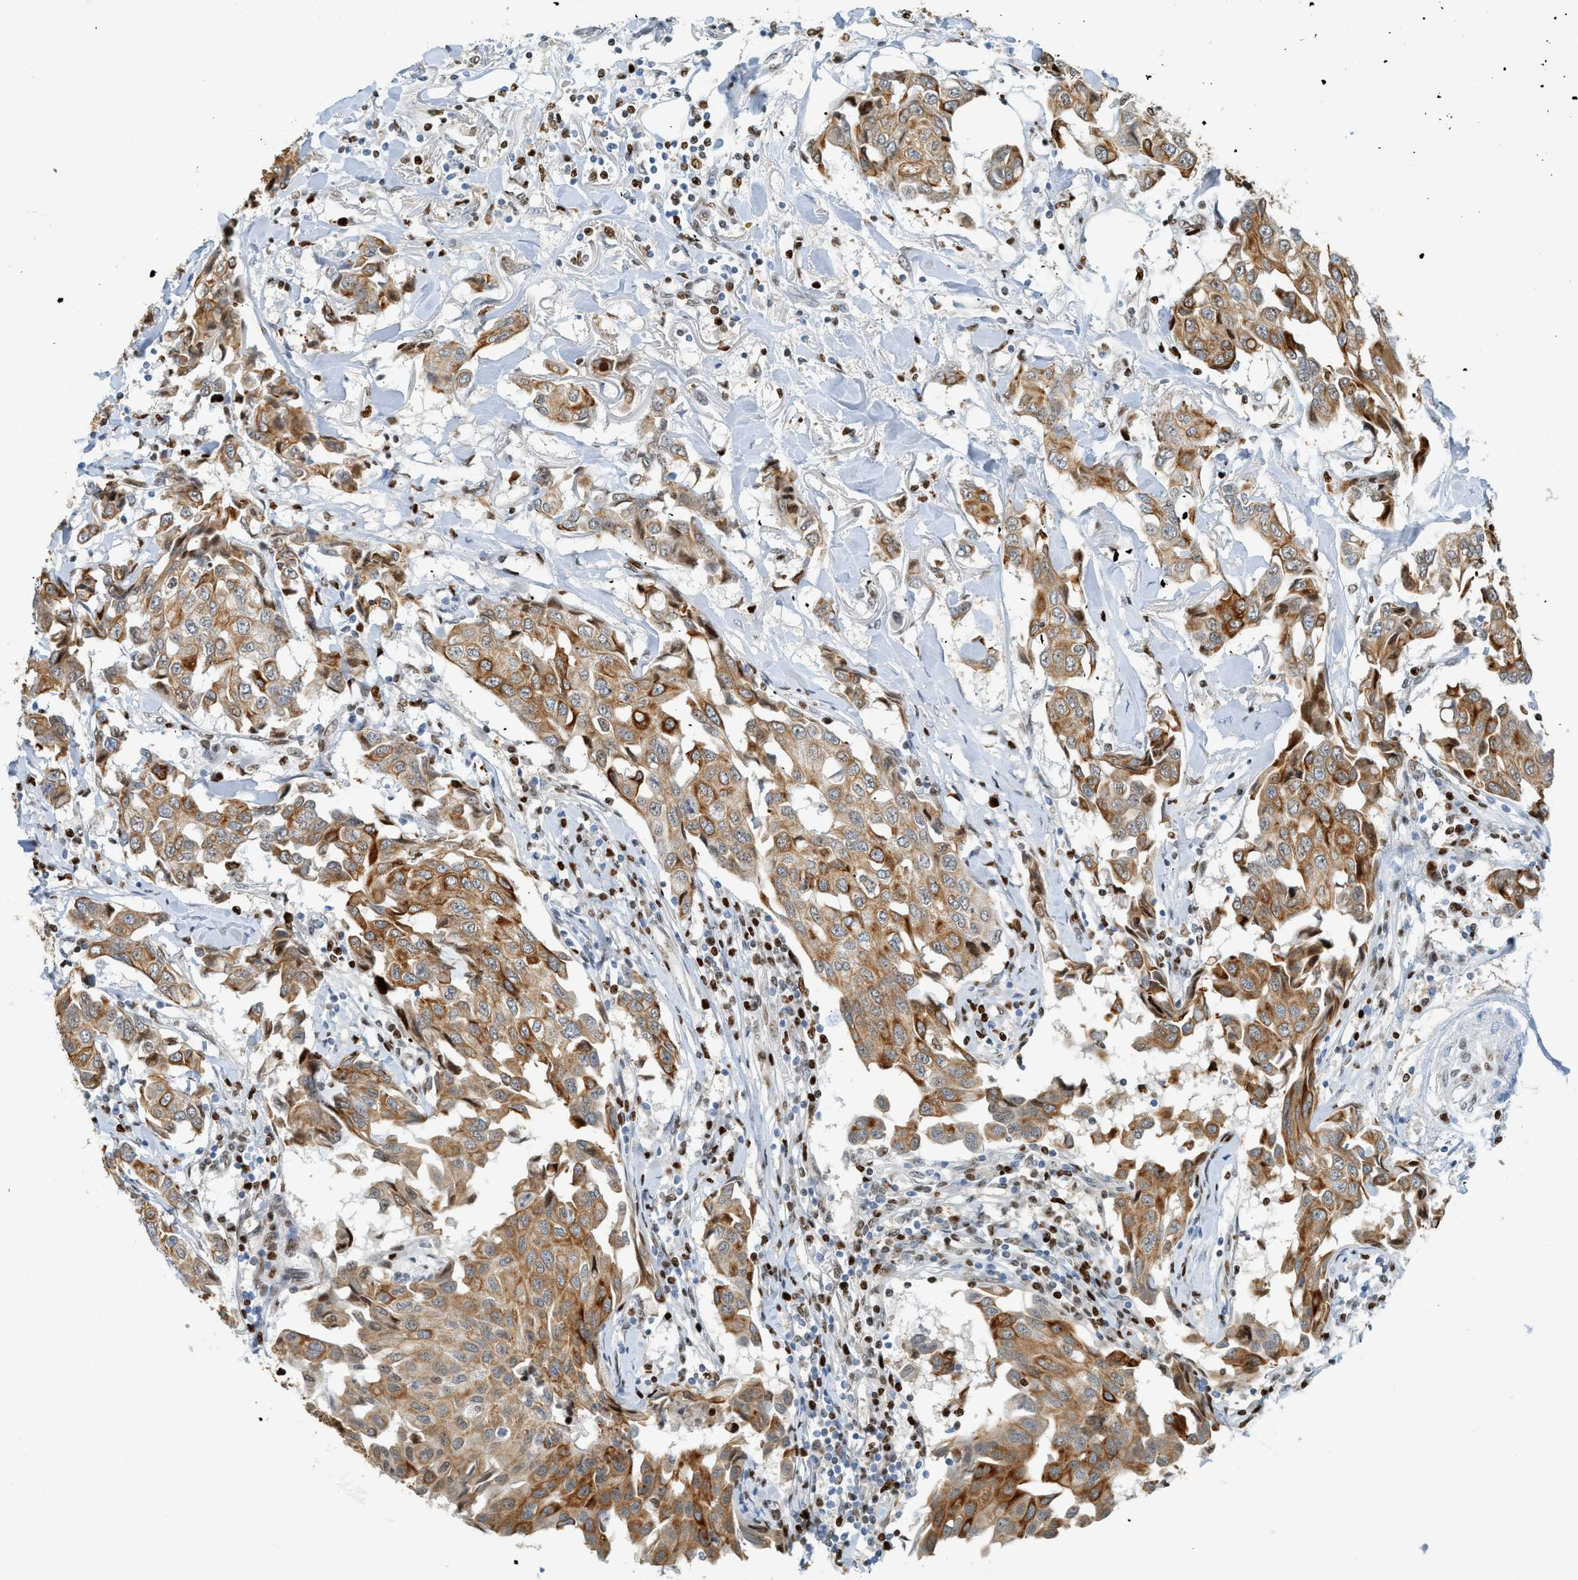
{"staining": {"intensity": "moderate", "quantity": ">75%", "location": "cytoplasmic/membranous"}, "tissue": "breast cancer", "cell_type": "Tumor cells", "image_type": "cancer", "snomed": [{"axis": "morphology", "description": "Duct carcinoma"}, {"axis": "topography", "description": "Breast"}], "caption": "An IHC histopathology image of tumor tissue is shown. Protein staining in brown shows moderate cytoplasmic/membranous positivity in breast invasive ductal carcinoma within tumor cells.", "gene": "SH3D19", "patient": {"sex": "female", "age": 80}}